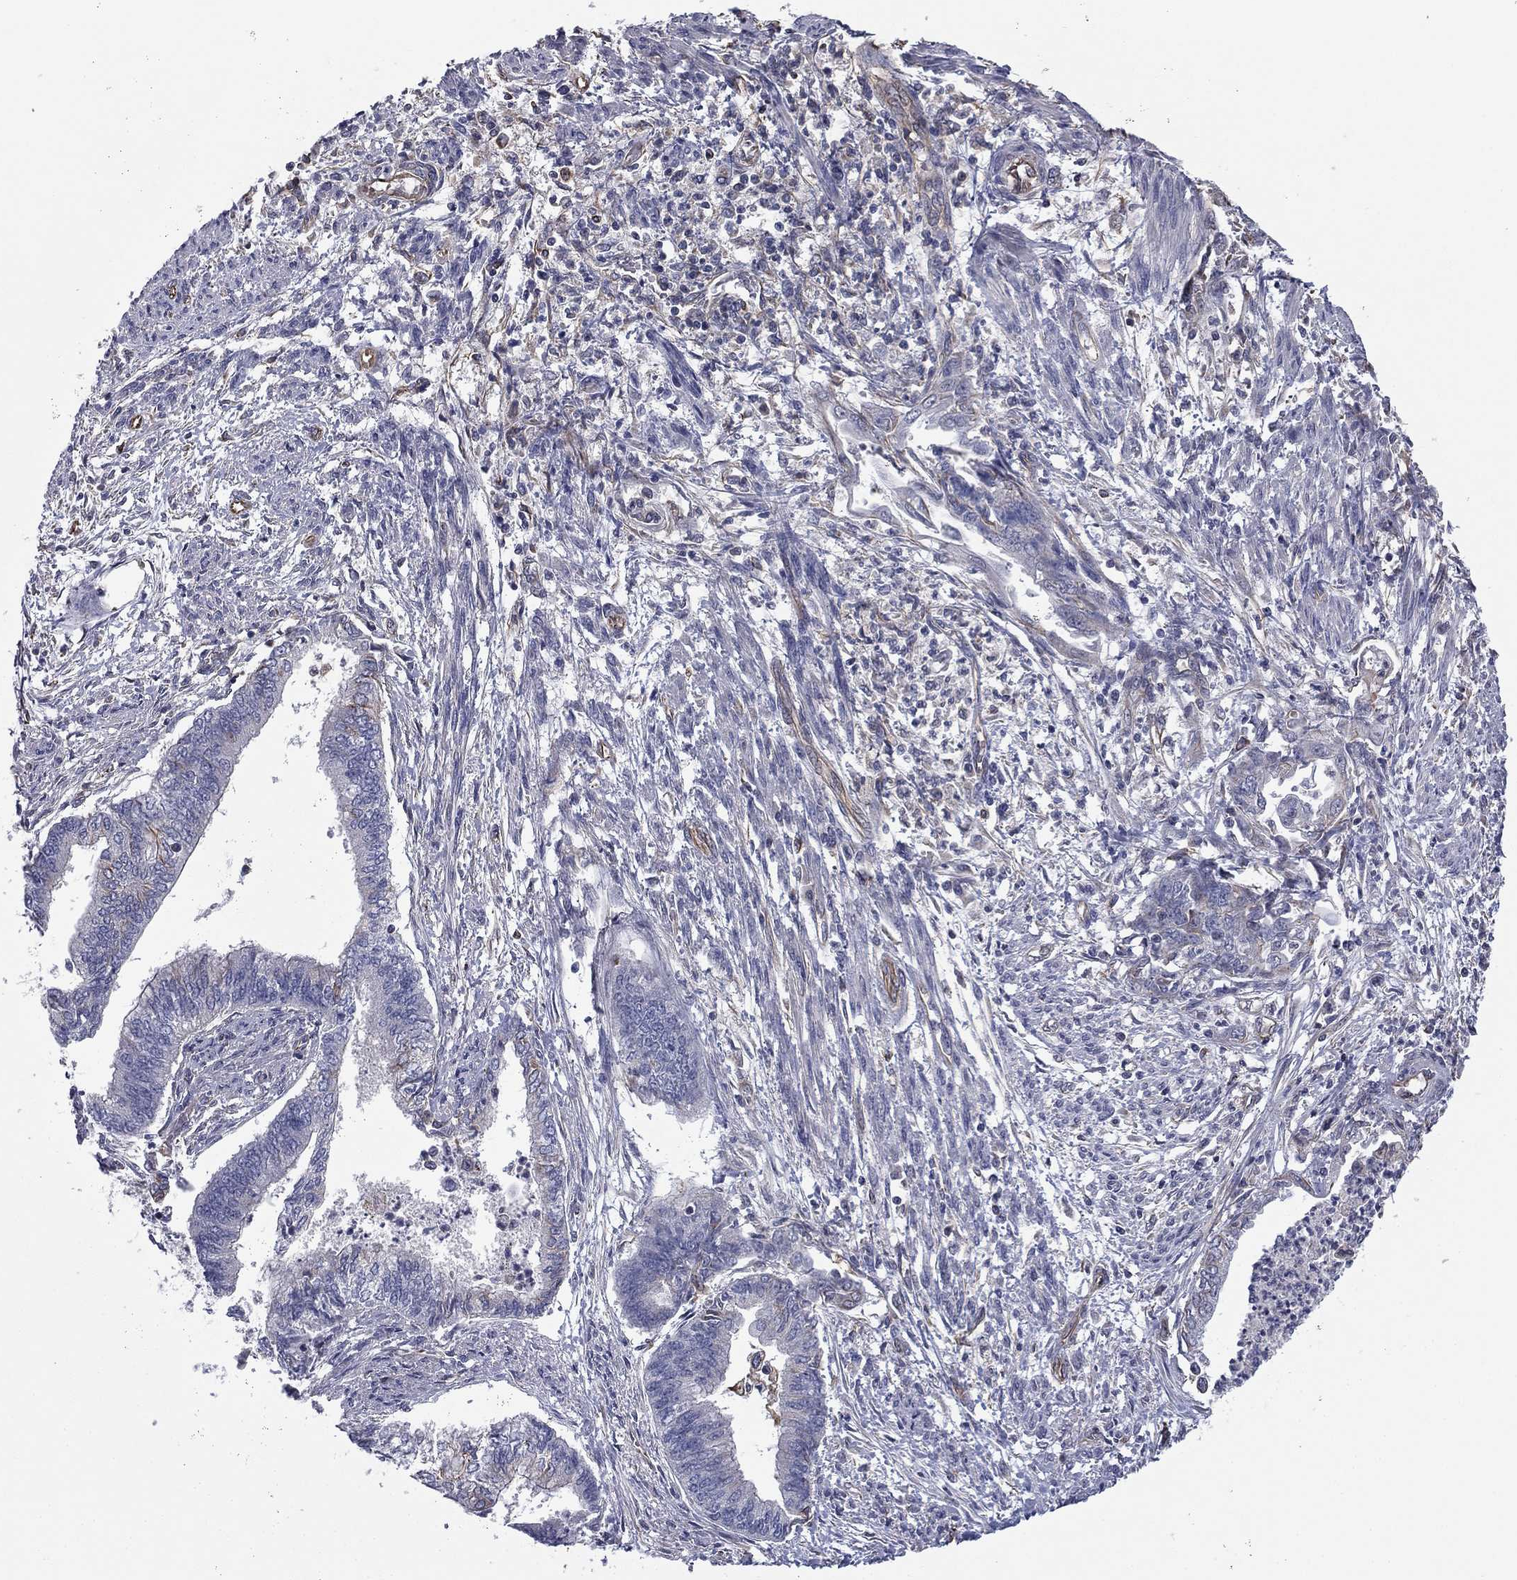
{"staining": {"intensity": "negative", "quantity": "none", "location": "none"}, "tissue": "endometrial cancer", "cell_type": "Tumor cells", "image_type": "cancer", "snomed": [{"axis": "morphology", "description": "Adenocarcinoma, NOS"}, {"axis": "topography", "description": "Endometrium"}], "caption": "High power microscopy micrograph of an immunohistochemistry (IHC) micrograph of endometrial cancer, revealing no significant positivity in tumor cells. Brightfield microscopy of immunohistochemistry stained with DAB (3,3'-diaminobenzidine) (brown) and hematoxylin (blue), captured at high magnification.", "gene": "SCUBE1", "patient": {"sex": "female", "age": 65}}